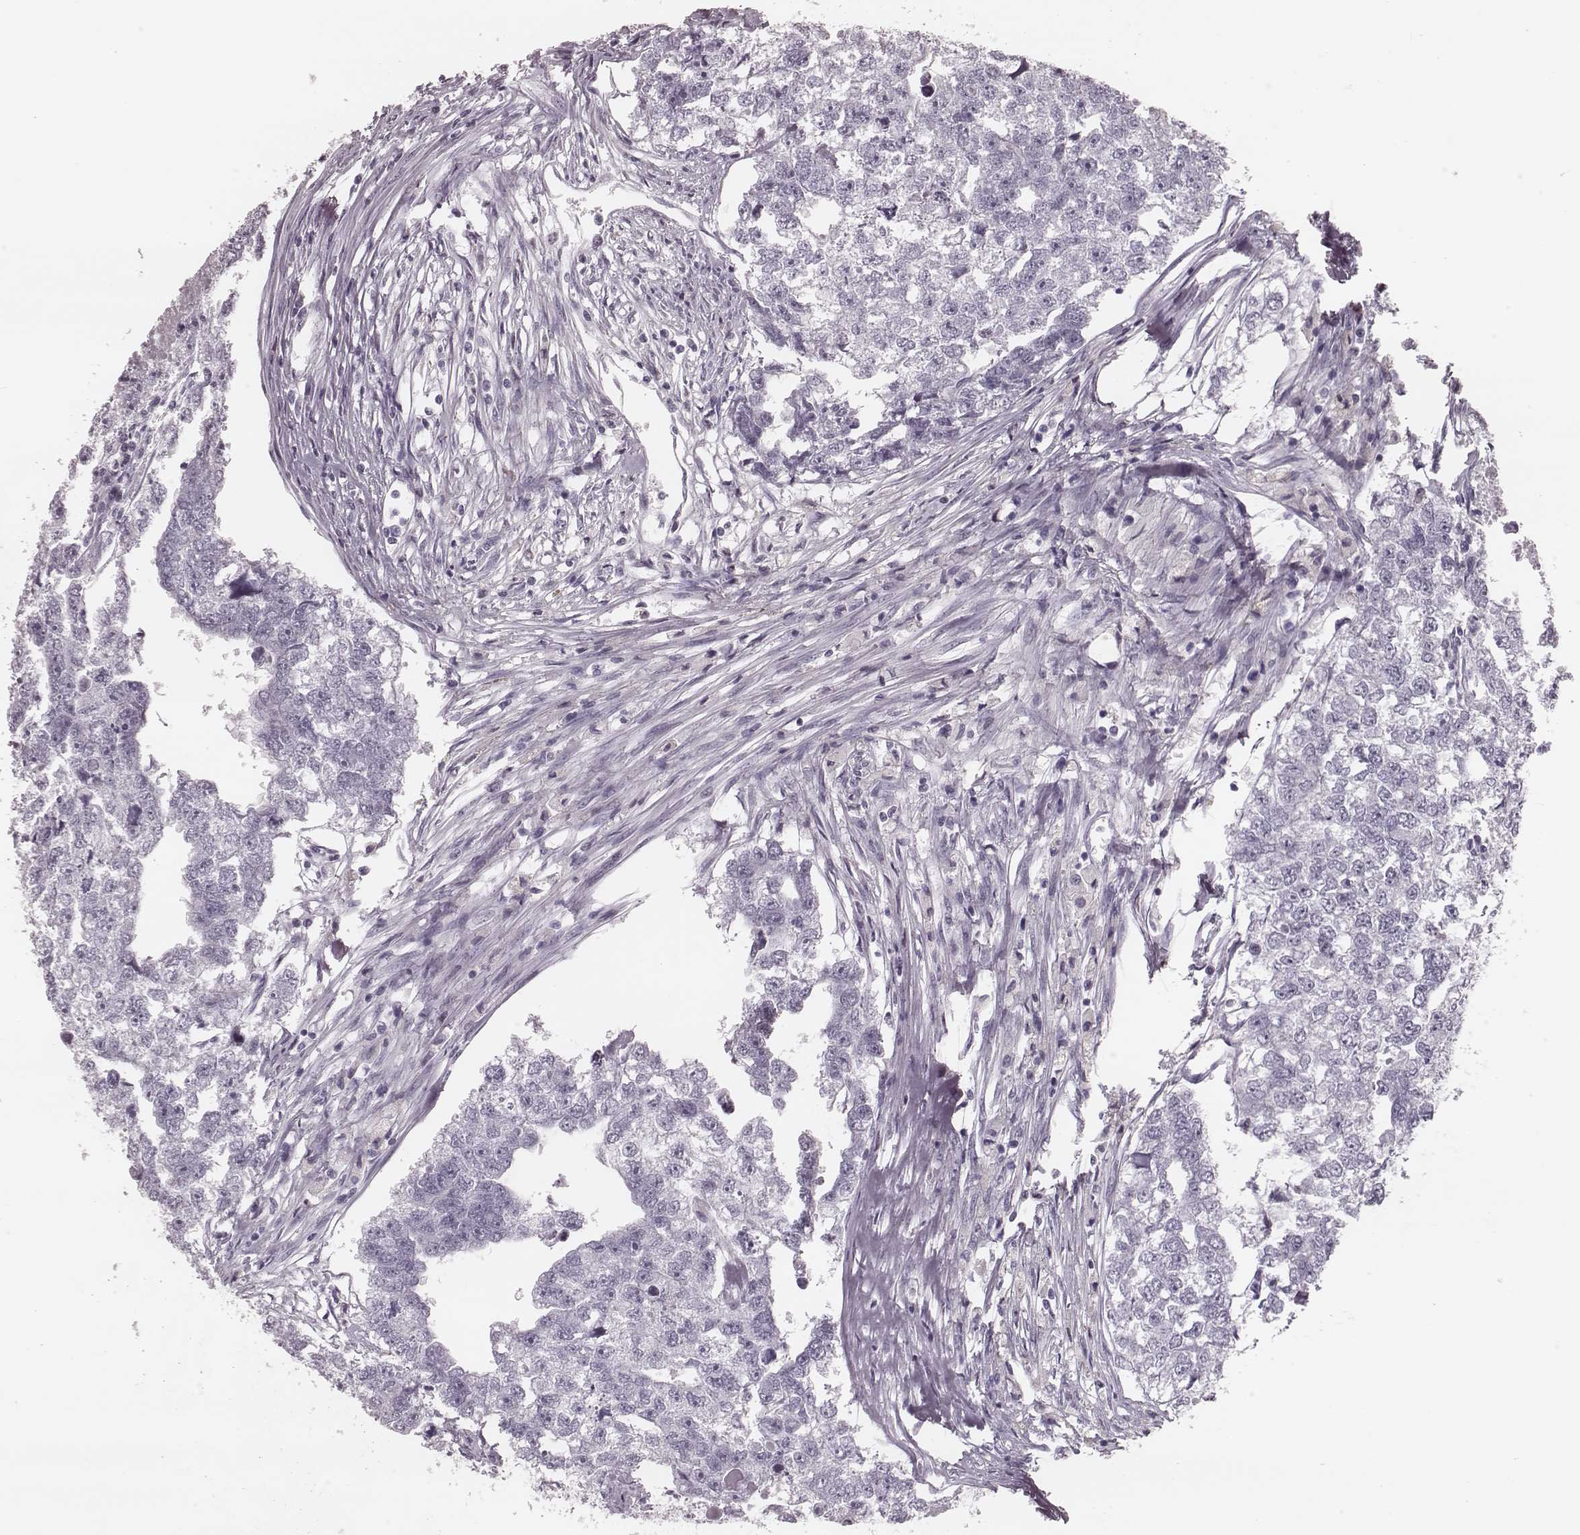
{"staining": {"intensity": "negative", "quantity": "none", "location": "none"}, "tissue": "testis cancer", "cell_type": "Tumor cells", "image_type": "cancer", "snomed": [{"axis": "morphology", "description": "Carcinoma, Embryonal, NOS"}, {"axis": "morphology", "description": "Teratoma, malignant, NOS"}, {"axis": "topography", "description": "Testis"}], "caption": "Testis cancer (teratoma (malignant)) was stained to show a protein in brown. There is no significant positivity in tumor cells.", "gene": "KRT74", "patient": {"sex": "male", "age": 44}}